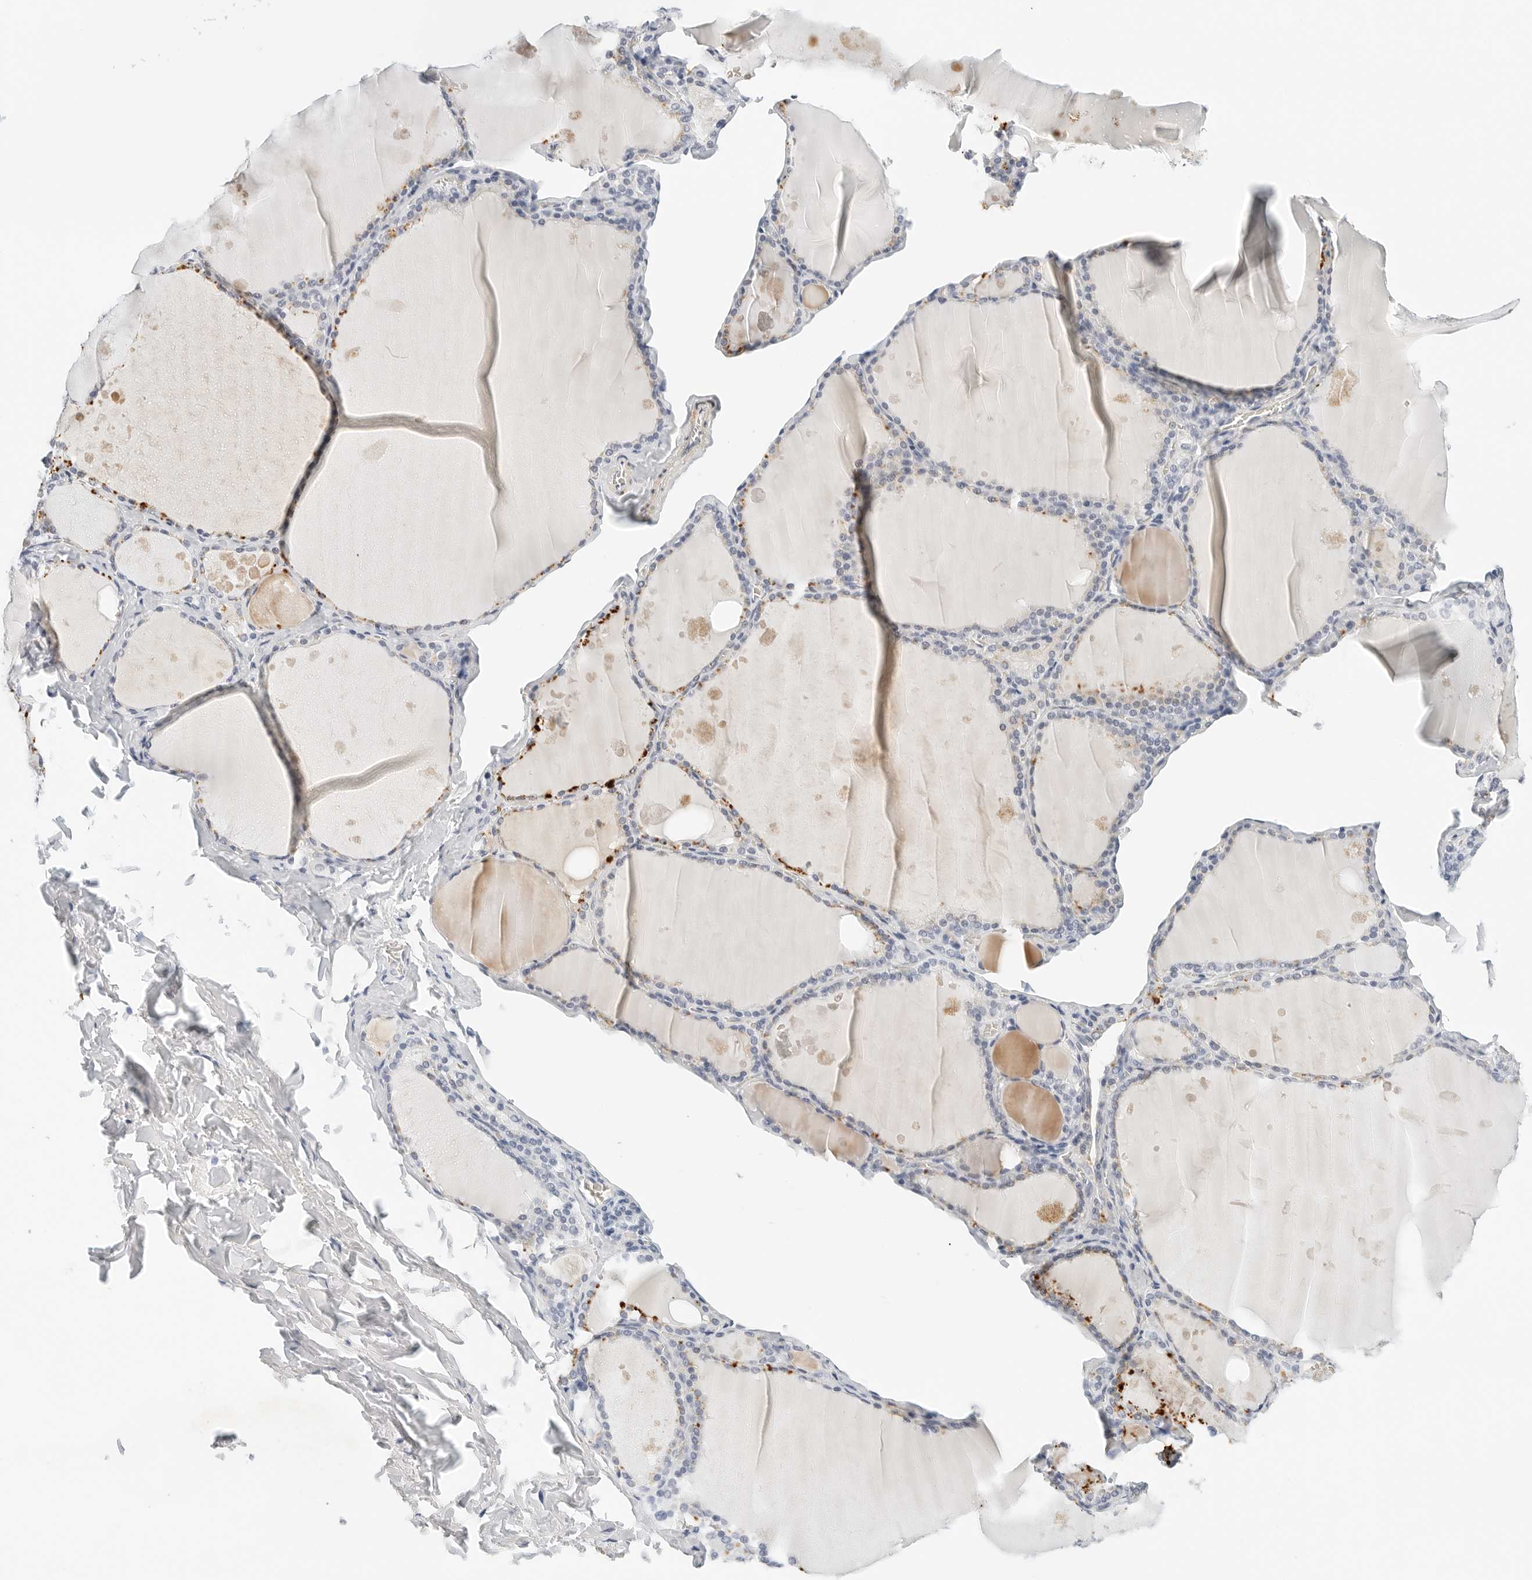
{"staining": {"intensity": "strong", "quantity": "<25%", "location": "cytoplasmic/membranous"}, "tissue": "thyroid gland", "cell_type": "Glandular cells", "image_type": "normal", "snomed": [{"axis": "morphology", "description": "Normal tissue, NOS"}, {"axis": "topography", "description": "Thyroid gland"}], "caption": "An immunohistochemistry (IHC) image of unremarkable tissue is shown. Protein staining in brown shows strong cytoplasmic/membranous positivity in thyroid gland within glandular cells. (IHC, brightfield microscopy, high magnification).", "gene": "PKDCC", "patient": {"sex": "male", "age": 56}}